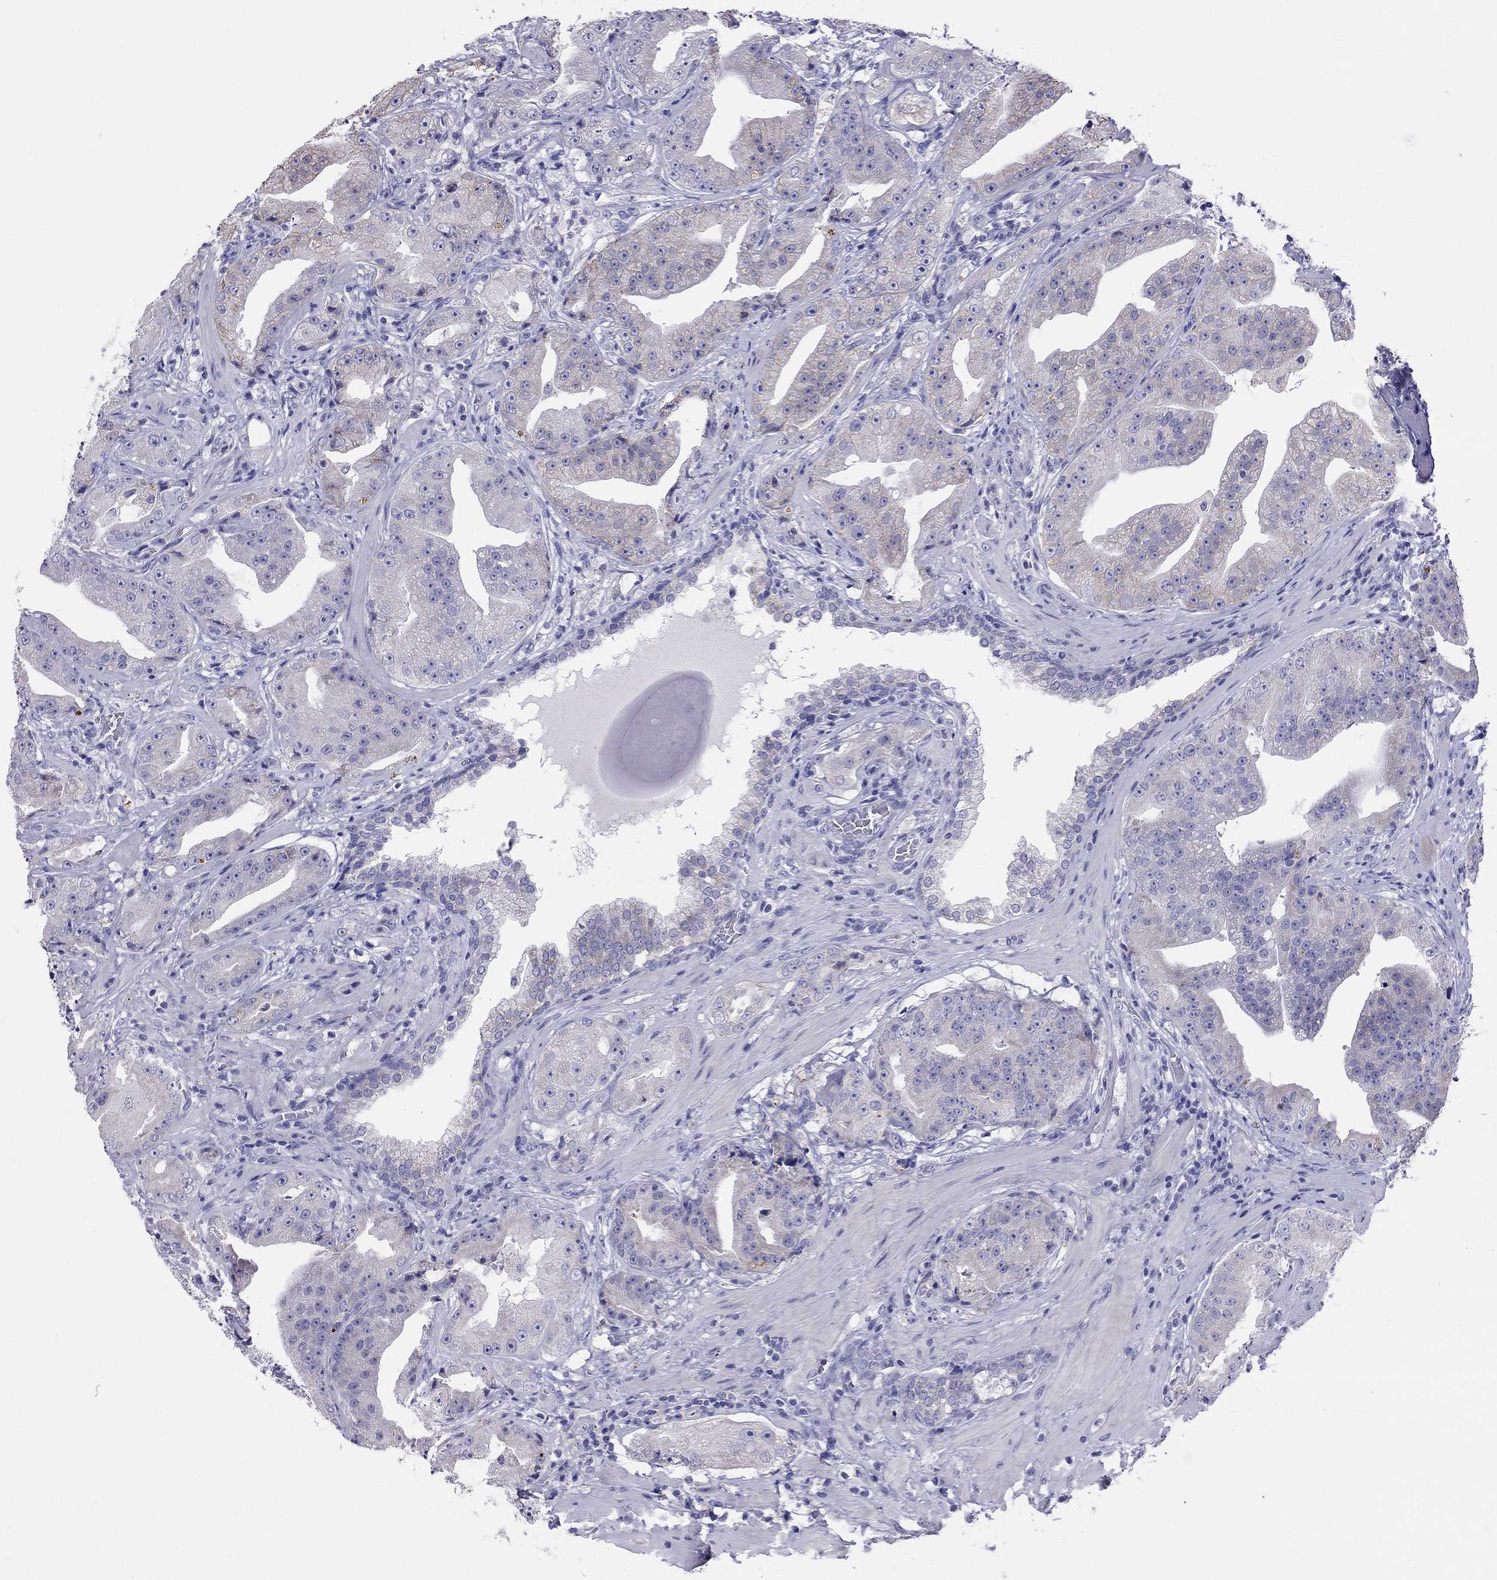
{"staining": {"intensity": "negative", "quantity": "none", "location": "none"}, "tissue": "prostate cancer", "cell_type": "Tumor cells", "image_type": "cancer", "snomed": [{"axis": "morphology", "description": "Adenocarcinoma, Low grade"}, {"axis": "topography", "description": "Prostate"}], "caption": "There is no significant staining in tumor cells of prostate low-grade adenocarcinoma.", "gene": "COL9A1", "patient": {"sex": "male", "age": 62}}